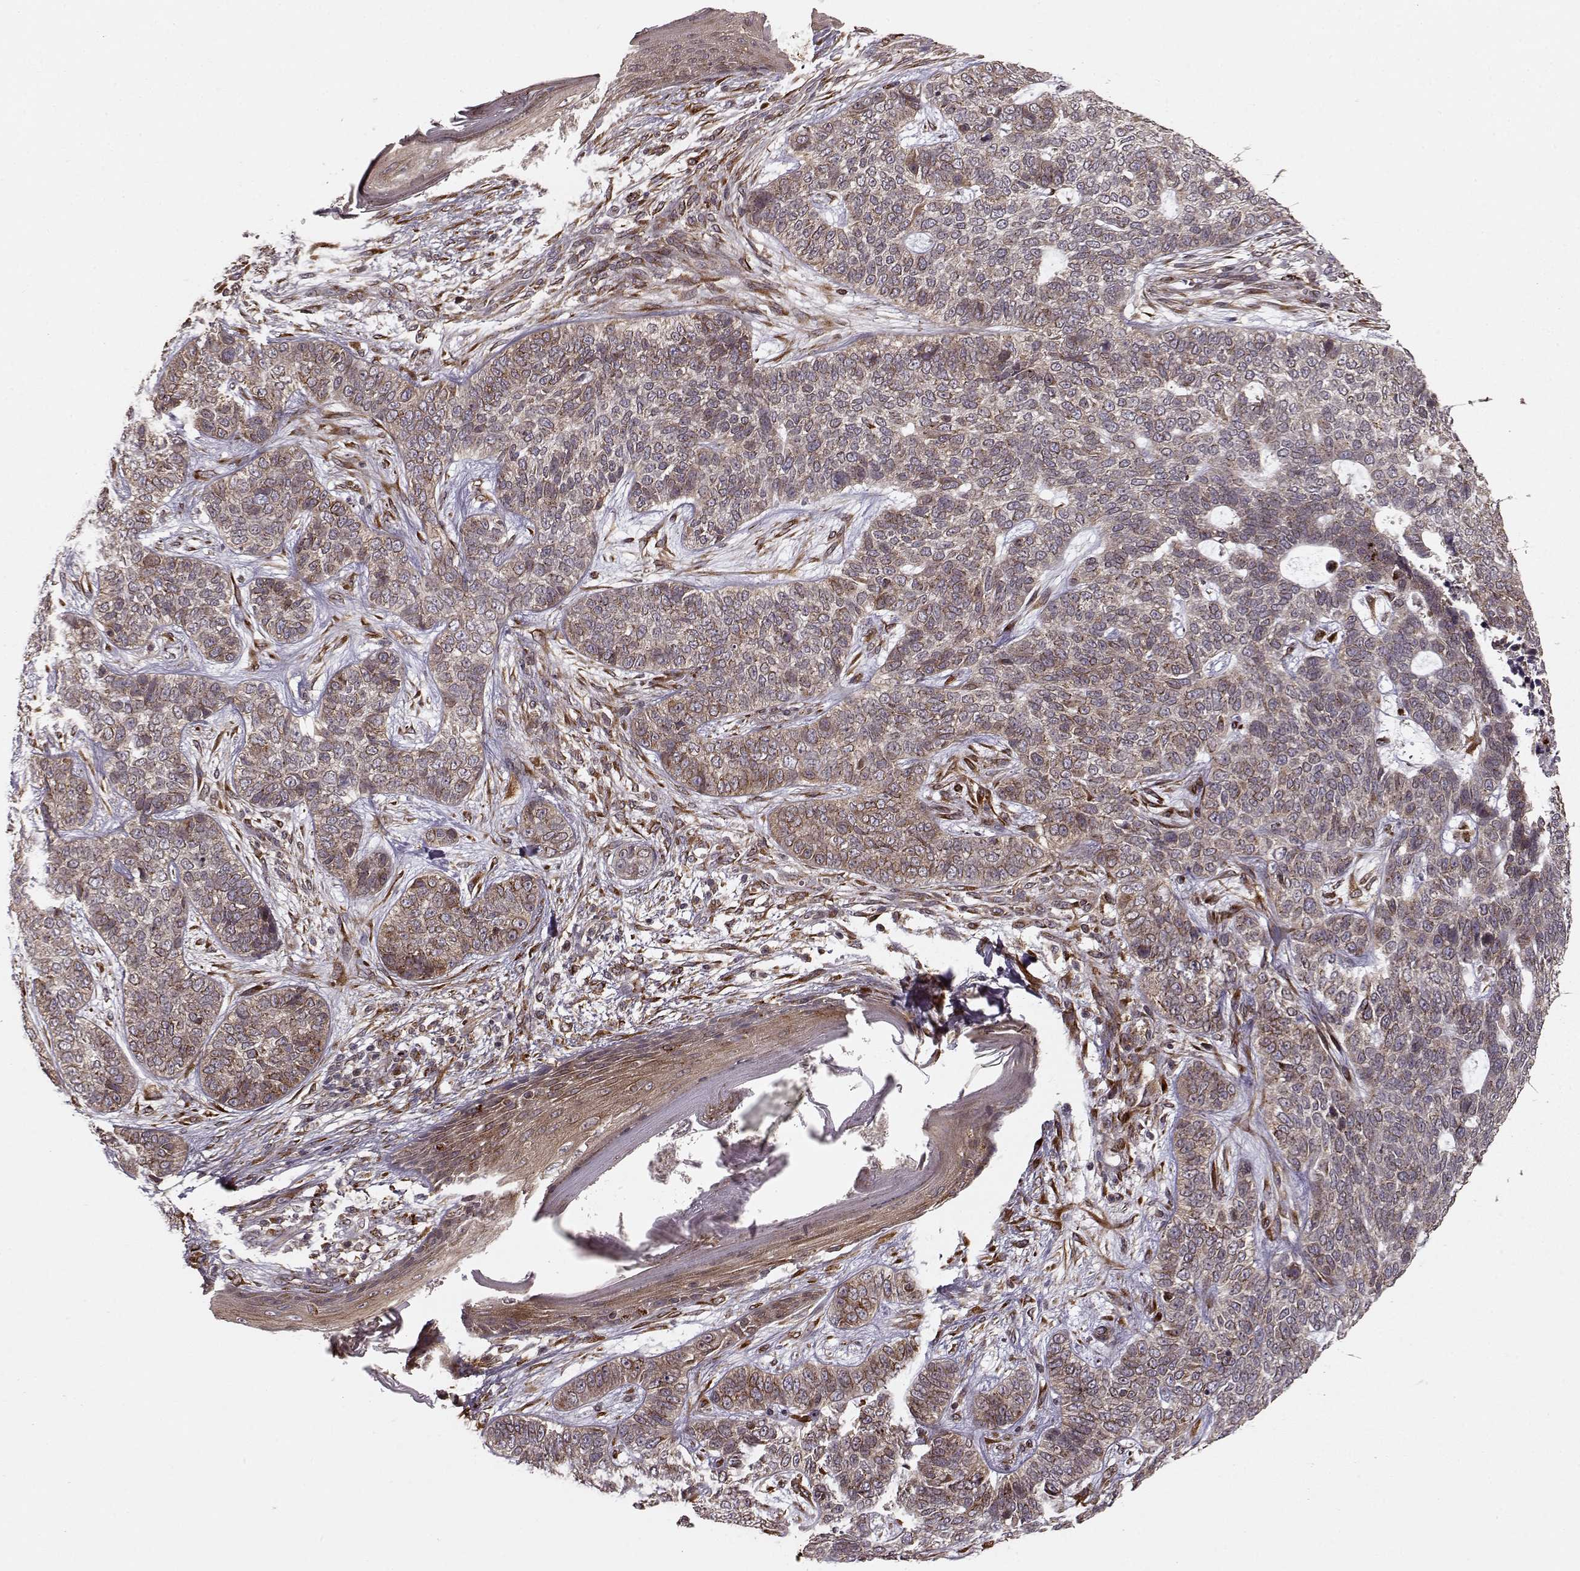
{"staining": {"intensity": "weak", "quantity": ">75%", "location": "cytoplasmic/membranous"}, "tissue": "skin cancer", "cell_type": "Tumor cells", "image_type": "cancer", "snomed": [{"axis": "morphology", "description": "Basal cell carcinoma"}, {"axis": "topography", "description": "Skin"}], "caption": "Immunohistochemical staining of basal cell carcinoma (skin) reveals low levels of weak cytoplasmic/membranous staining in about >75% of tumor cells.", "gene": "YIPF5", "patient": {"sex": "female", "age": 69}}